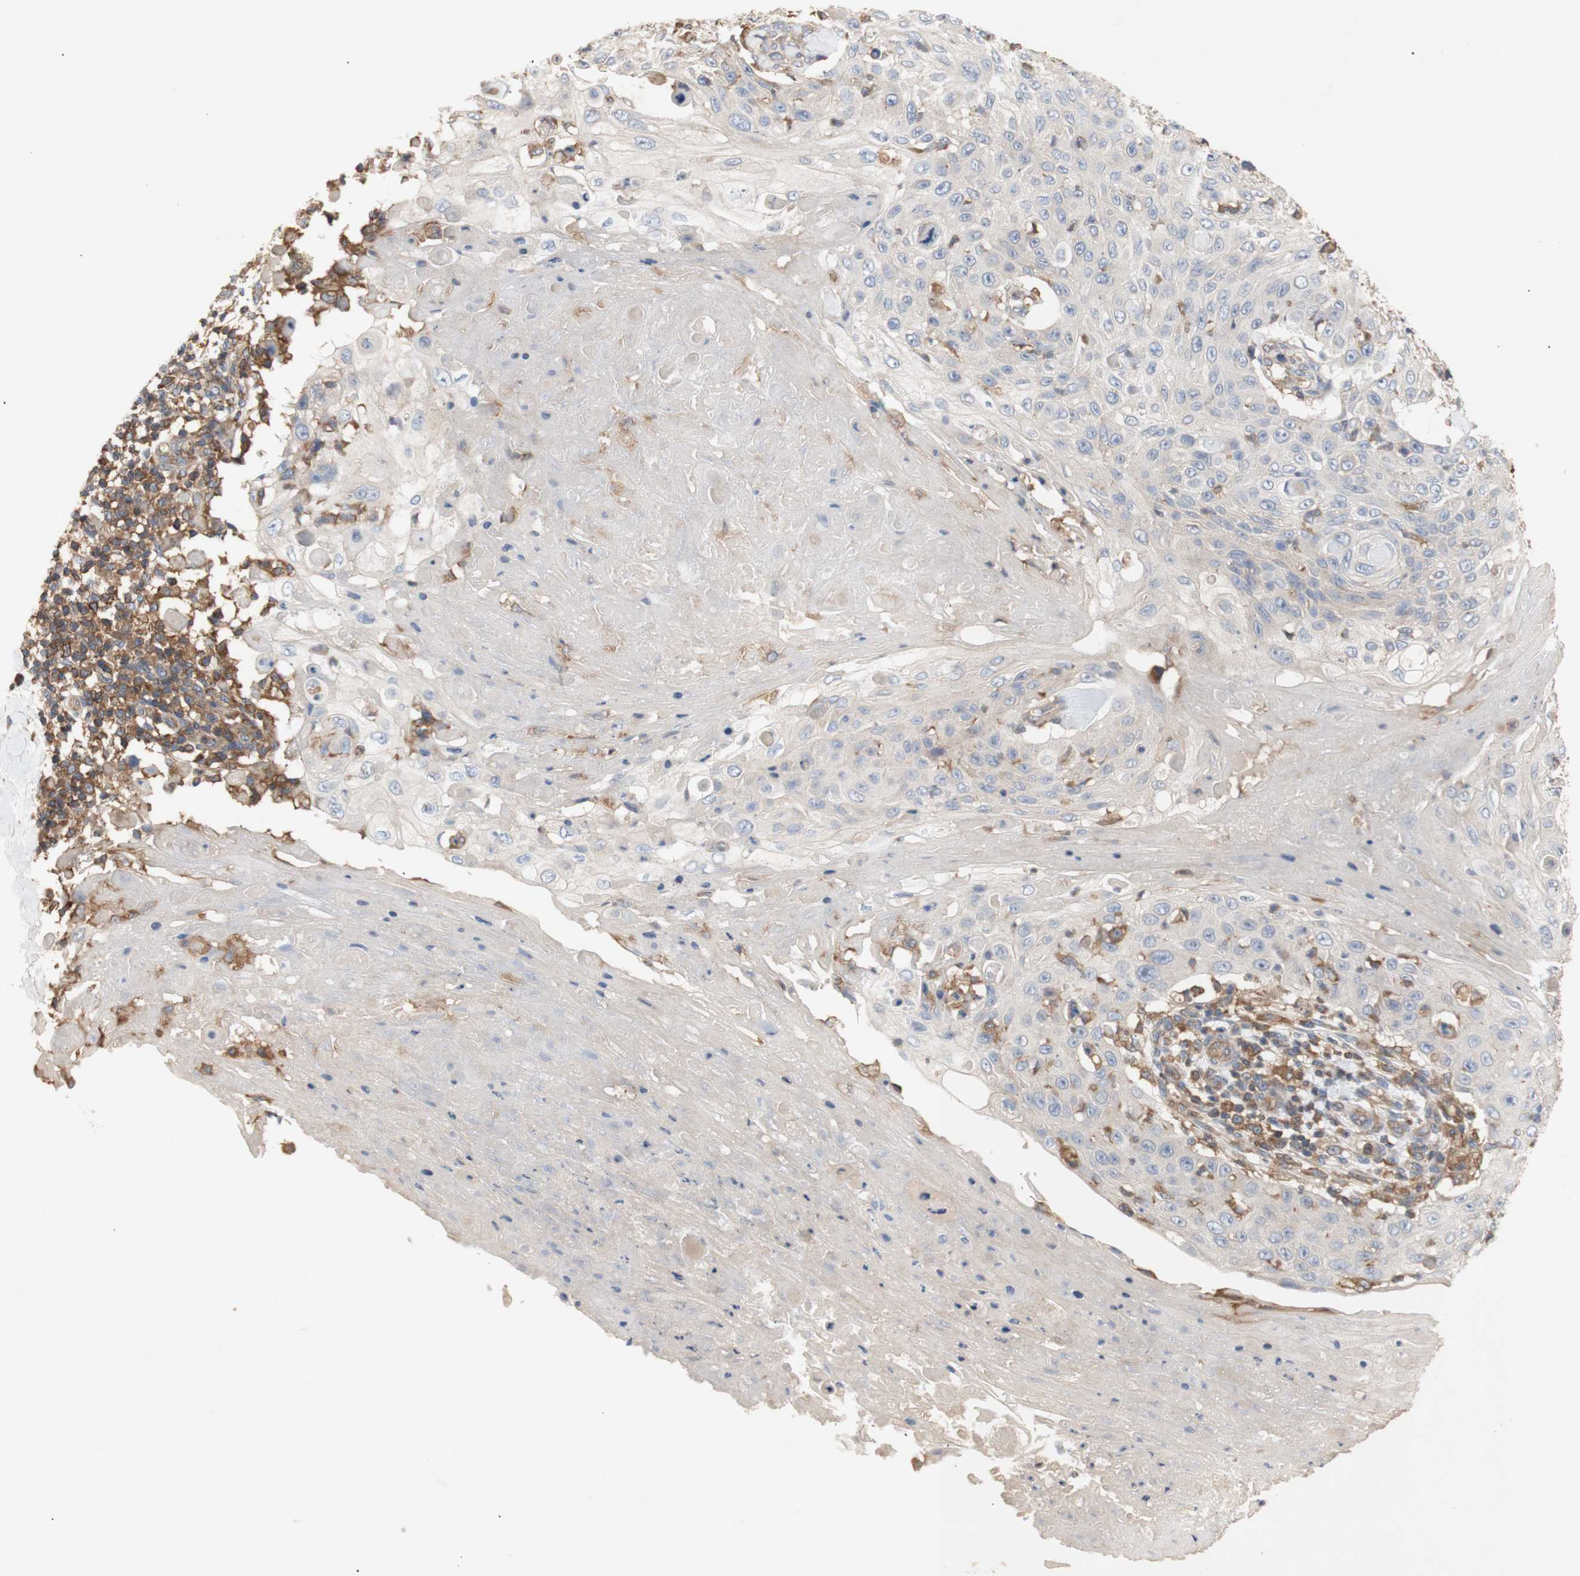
{"staining": {"intensity": "negative", "quantity": "none", "location": "none"}, "tissue": "skin cancer", "cell_type": "Tumor cells", "image_type": "cancer", "snomed": [{"axis": "morphology", "description": "Squamous cell carcinoma, NOS"}, {"axis": "topography", "description": "Skin"}], "caption": "A histopathology image of human skin squamous cell carcinoma is negative for staining in tumor cells.", "gene": "IKBKG", "patient": {"sex": "male", "age": 86}}